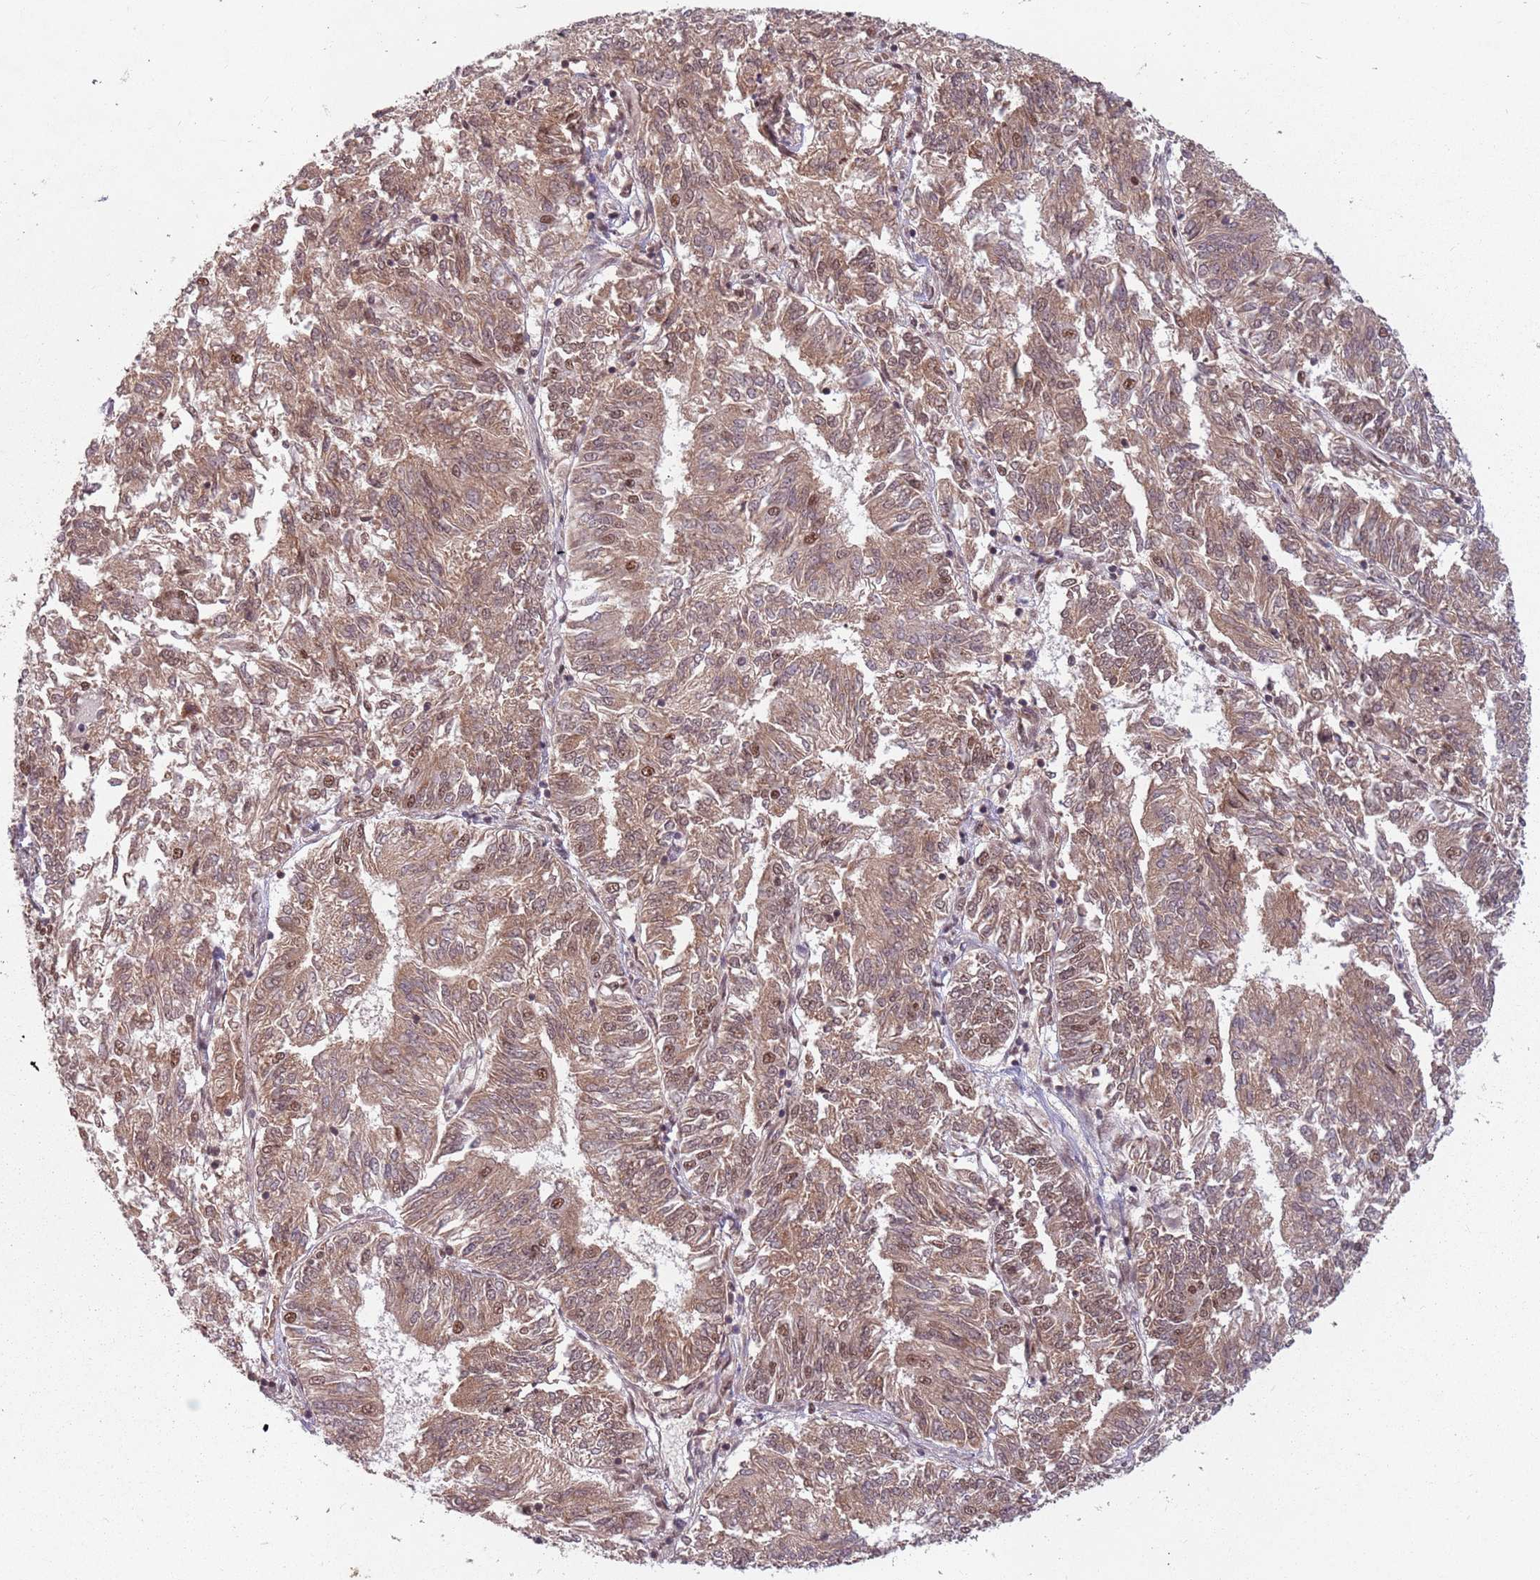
{"staining": {"intensity": "moderate", "quantity": ">75%", "location": "cytoplasmic/membranous,nuclear"}, "tissue": "endometrial cancer", "cell_type": "Tumor cells", "image_type": "cancer", "snomed": [{"axis": "morphology", "description": "Adenocarcinoma, NOS"}, {"axis": "topography", "description": "Endometrium"}], "caption": "IHC staining of endometrial cancer, which demonstrates medium levels of moderate cytoplasmic/membranous and nuclear positivity in approximately >75% of tumor cells indicating moderate cytoplasmic/membranous and nuclear protein expression. The staining was performed using DAB (brown) for protein detection and nuclei were counterstained in hematoxylin (blue).", "gene": "NCBP1", "patient": {"sex": "female", "age": 58}}